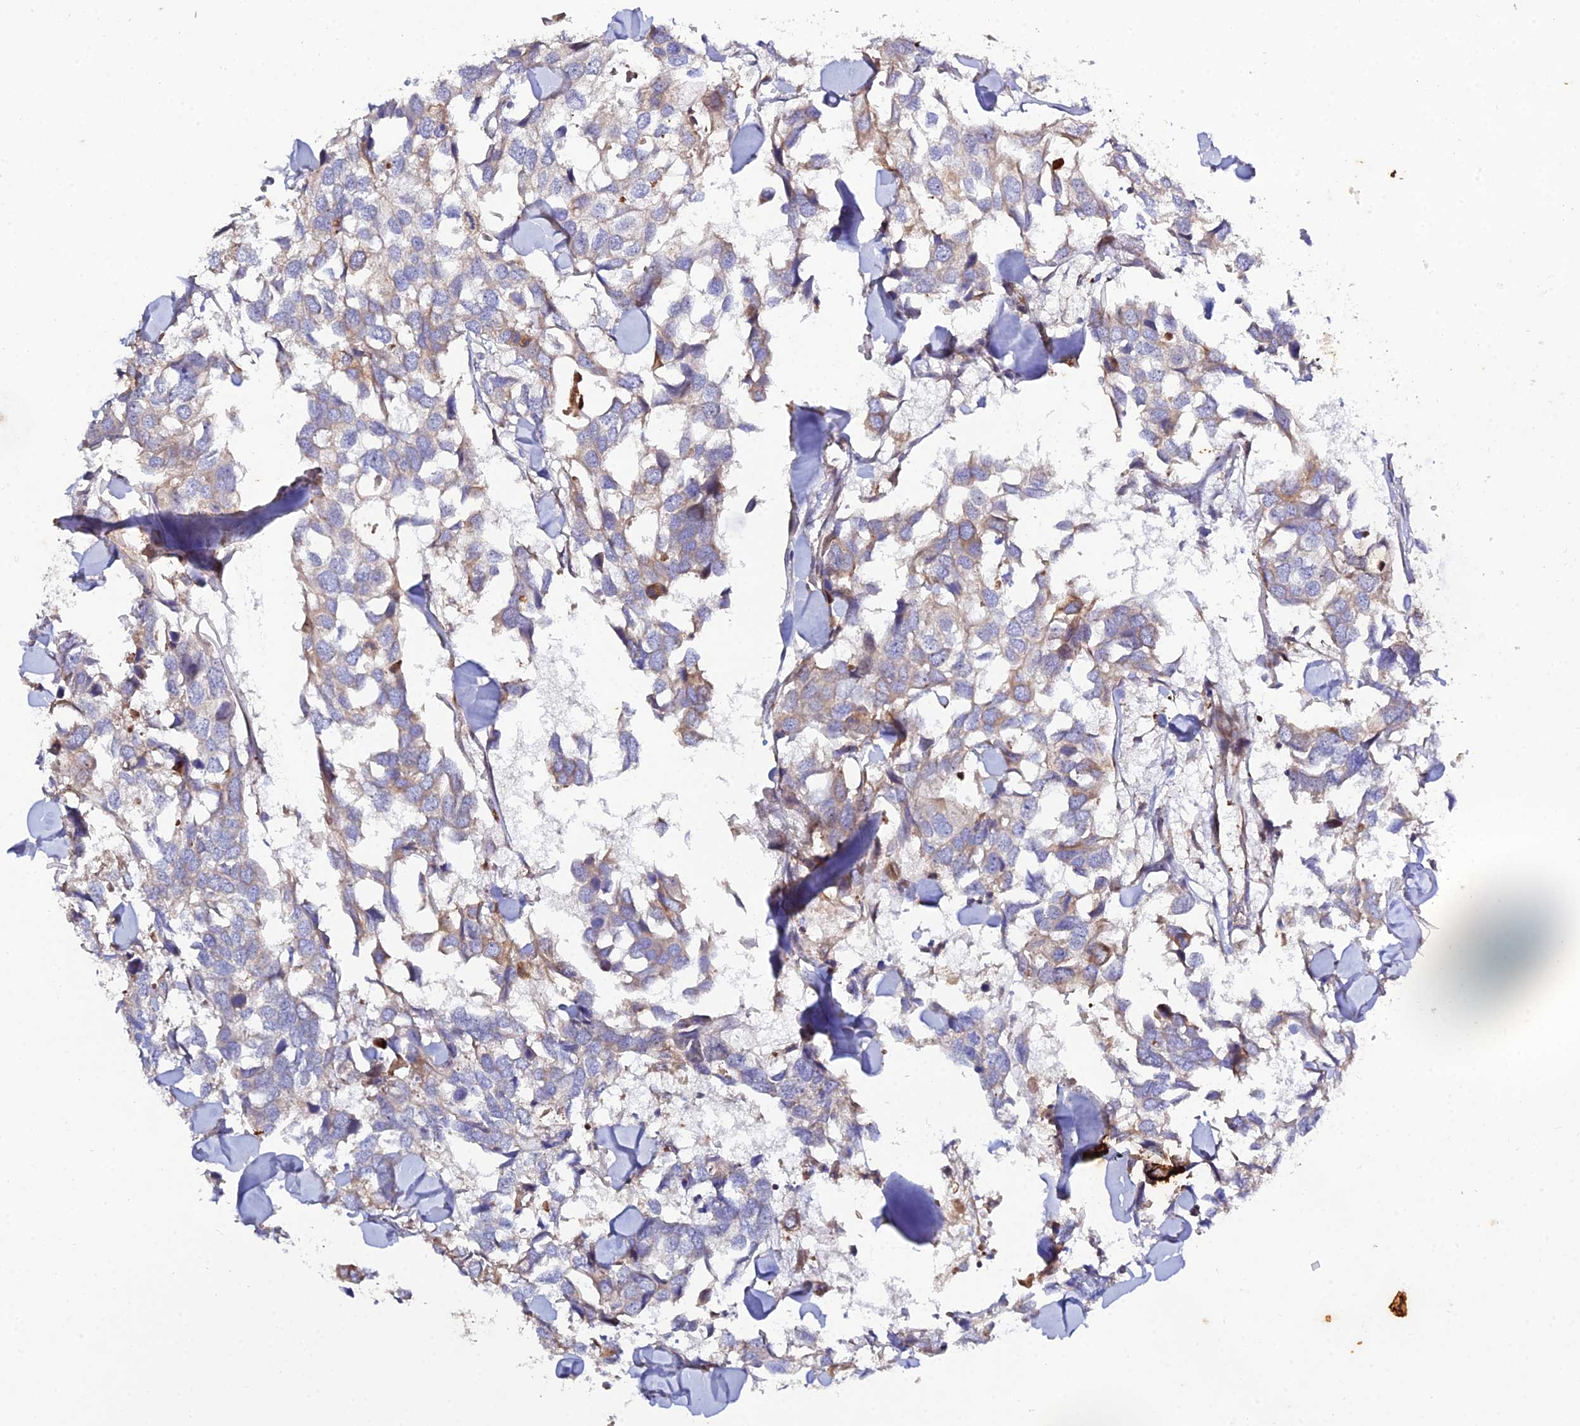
{"staining": {"intensity": "weak", "quantity": "<25%", "location": "cytoplasmic/membranous"}, "tissue": "breast cancer", "cell_type": "Tumor cells", "image_type": "cancer", "snomed": [{"axis": "morphology", "description": "Duct carcinoma"}, {"axis": "topography", "description": "Breast"}], "caption": "Immunohistochemical staining of invasive ductal carcinoma (breast) shows no significant positivity in tumor cells. (Brightfield microscopy of DAB immunohistochemistry (IHC) at high magnification).", "gene": "ARL6IP1", "patient": {"sex": "female", "age": 83}}